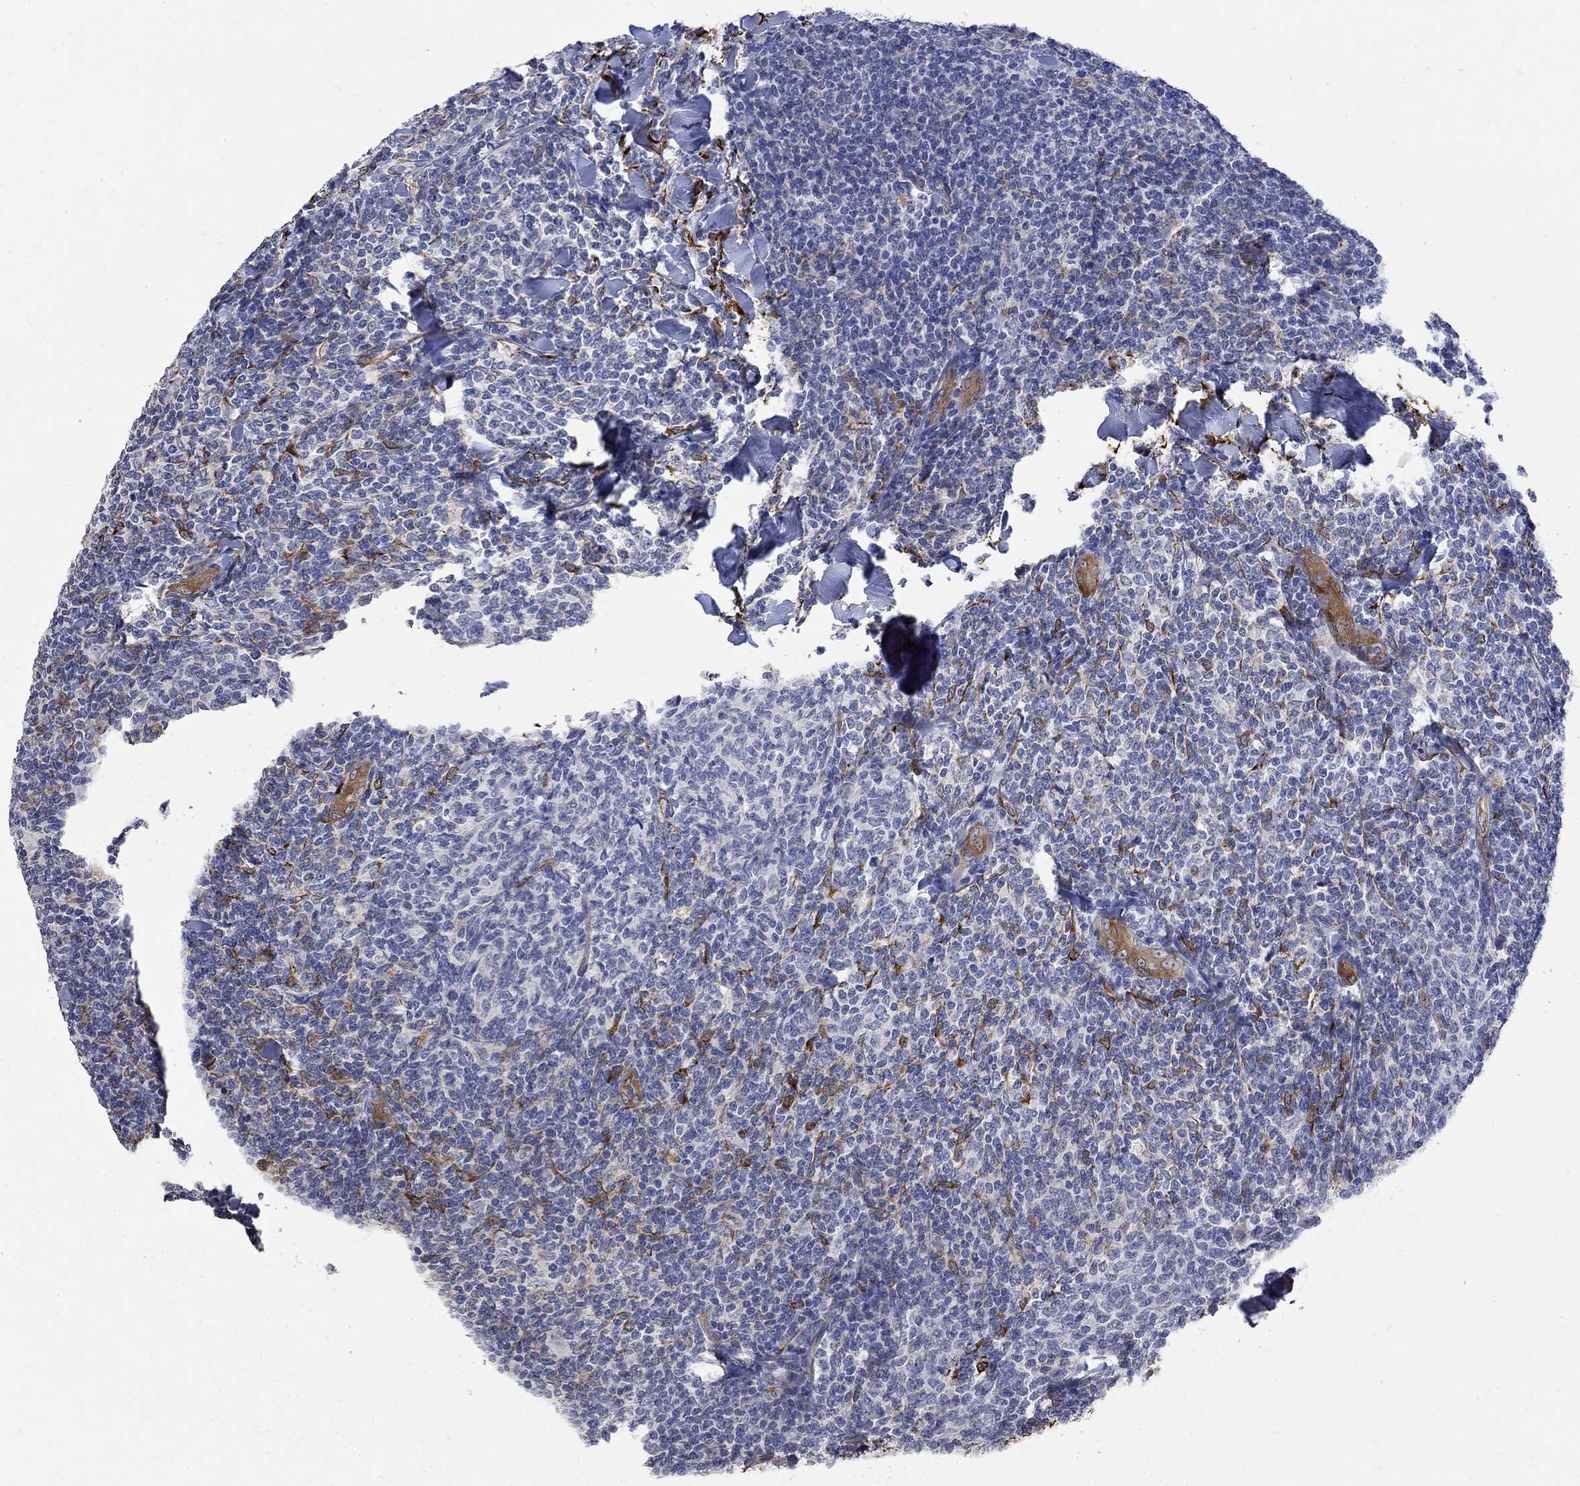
{"staining": {"intensity": "negative", "quantity": "none", "location": "none"}, "tissue": "lymphoma", "cell_type": "Tumor cells", "image_type": "cancer", "snomed": [{"axis": "morphology", "description": "Malignant lymphoma, non-Hodgkin's type, Low grade"}, {"axis": "topography", "description": "Lymph node"}], "caption": "The photomicrograph shows no significant staining in tumor cells of lymphoma.", "gene": "TGM2", "patient": {"sex": "female", "age": 56}}